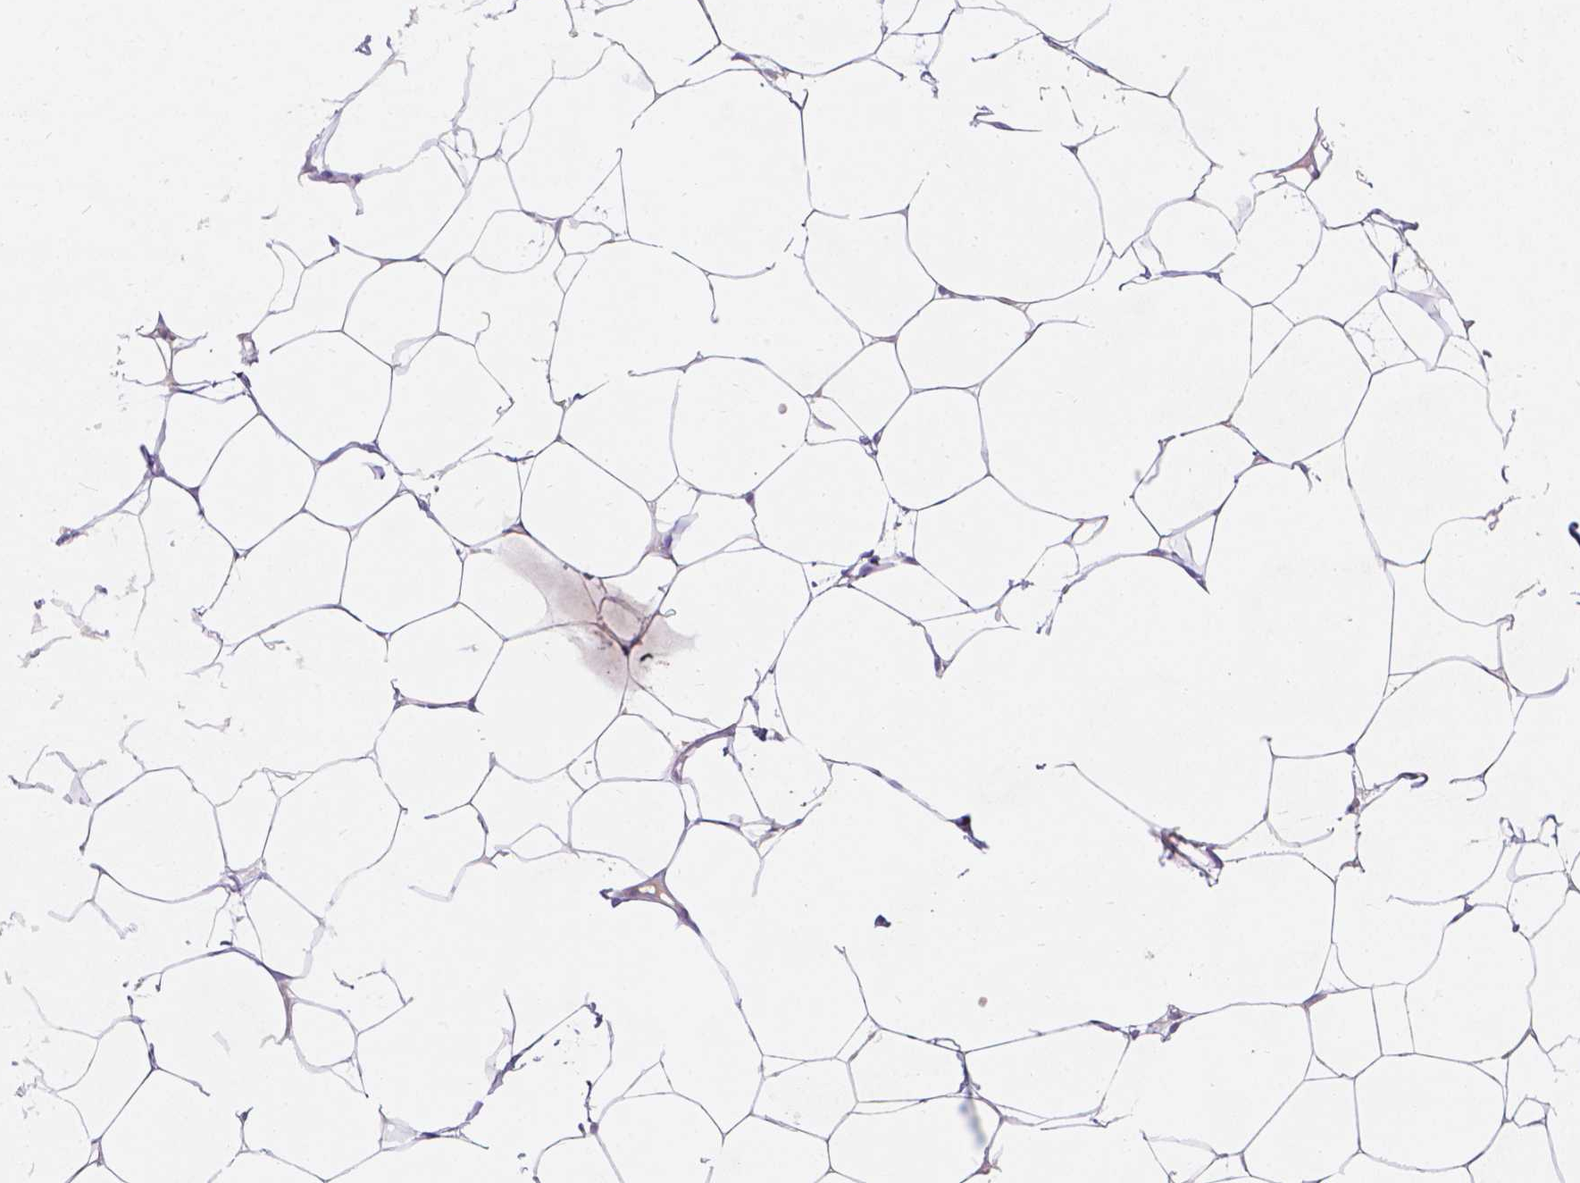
{"staining": {"intensity": "negative", "quantity": "none", "location": "none"}, "tissue": "breast", "cell_type": "Adipocytes", "image_type": "normal", "snomed": [{"axis": "morphology", "description": "Normal tissue, NOS"}, {"axis": "topography", "description": "Breast"}], "caption": "DAB (3,3'-diaminobenzidine) immunohistochemical staining of benign human breast demonstrates no significant expression in adipocytes. (Stains: DAB immunohistochemistry (IHC) with hematoxylin counter stain, Microscopy: brightfield microscopy at high magnification).", "gene": "GAL3ST2", "patient": {"sex": "female", "age": 32}}